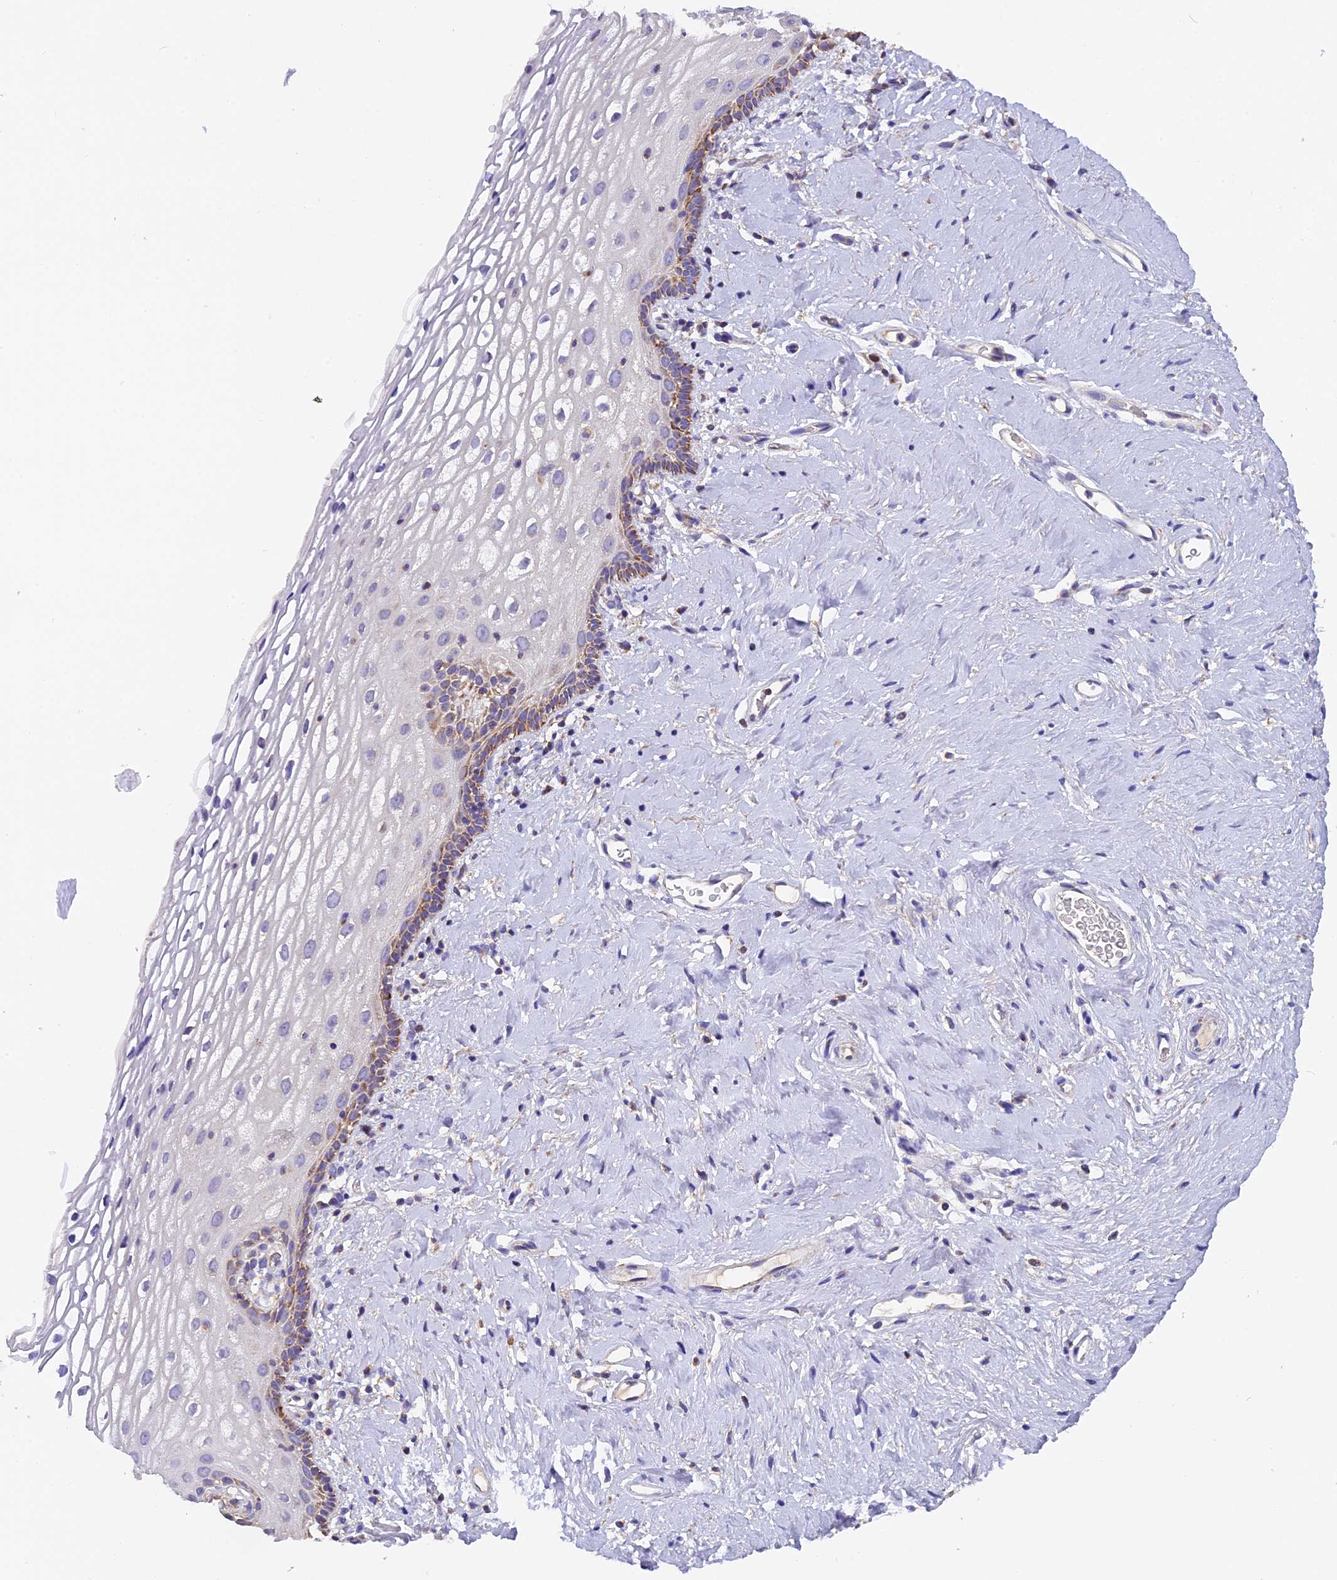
{"staining": {"intensity": "moderate", "quantity": "25%-75%", "location": "cytoplasmic/membranous"}, "tissue": "vagina", "cell_type": "Squamous epithelial cells", "image_type": "normal", "snomed": [{"axis": "morphology", "description": "Normal tissue, NOS"}, {"axis": "morphology", "description": "Adenocarcinoma, NOS"}, {"axis": "topography", "description": "Rectum"}, {"axis": "topography", "description": "Vagina"}], "caption": "An immunohistochemistry photomicrograph of normal tissue is shown. Protein staining in brown shows moderate cytoplasmic/membranous positivity in vagina within squamous epithelial cells. The protein of interest is stained brown, and the nuclei are stained in blue (DAB (3,3'-diaminobenzidine) IHC with brightfield microscopy, high magnification).", "gene": "MGME1", "patient": {"sex": "female", "age": 71}}